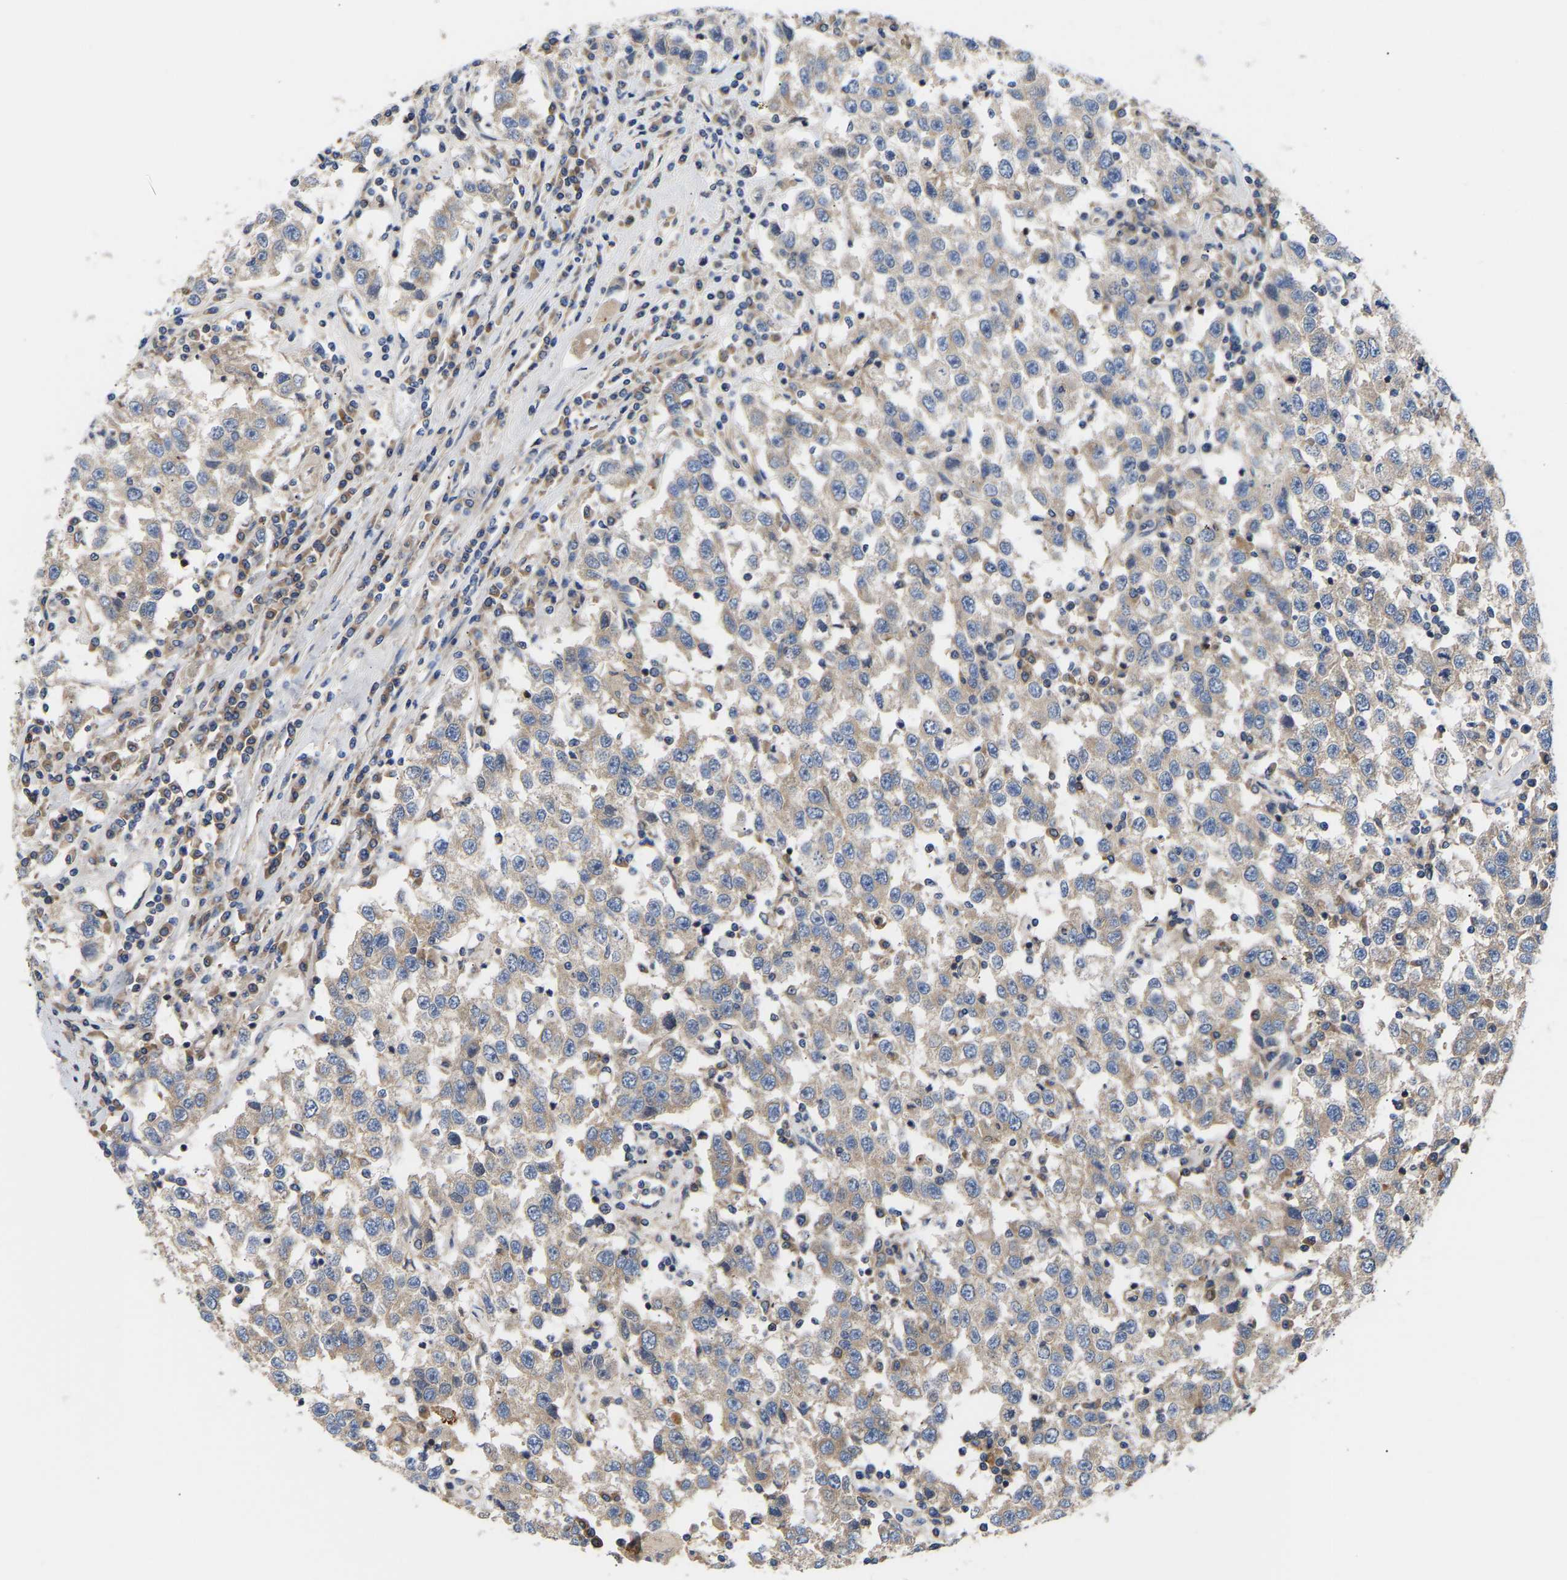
{"staining": {"intensity": "weak", "quantity": "<25%", "location": "cytoplasmic/membranous"}, "tissue": "testis cancer", "cell_type": "Tumor cells", "image_type": "cancer", "snomed": [{"axis": "morphology", "description": "Seminoma, NOS"}, {"axis": "topography", "description": "Testis"}], "caption": "Immunohistochemical staining of human seminoma (testis) displays no significant expression in tumor cells.", "gene": "AIMP2", "patient": {"sex": "male", "age": 41}}